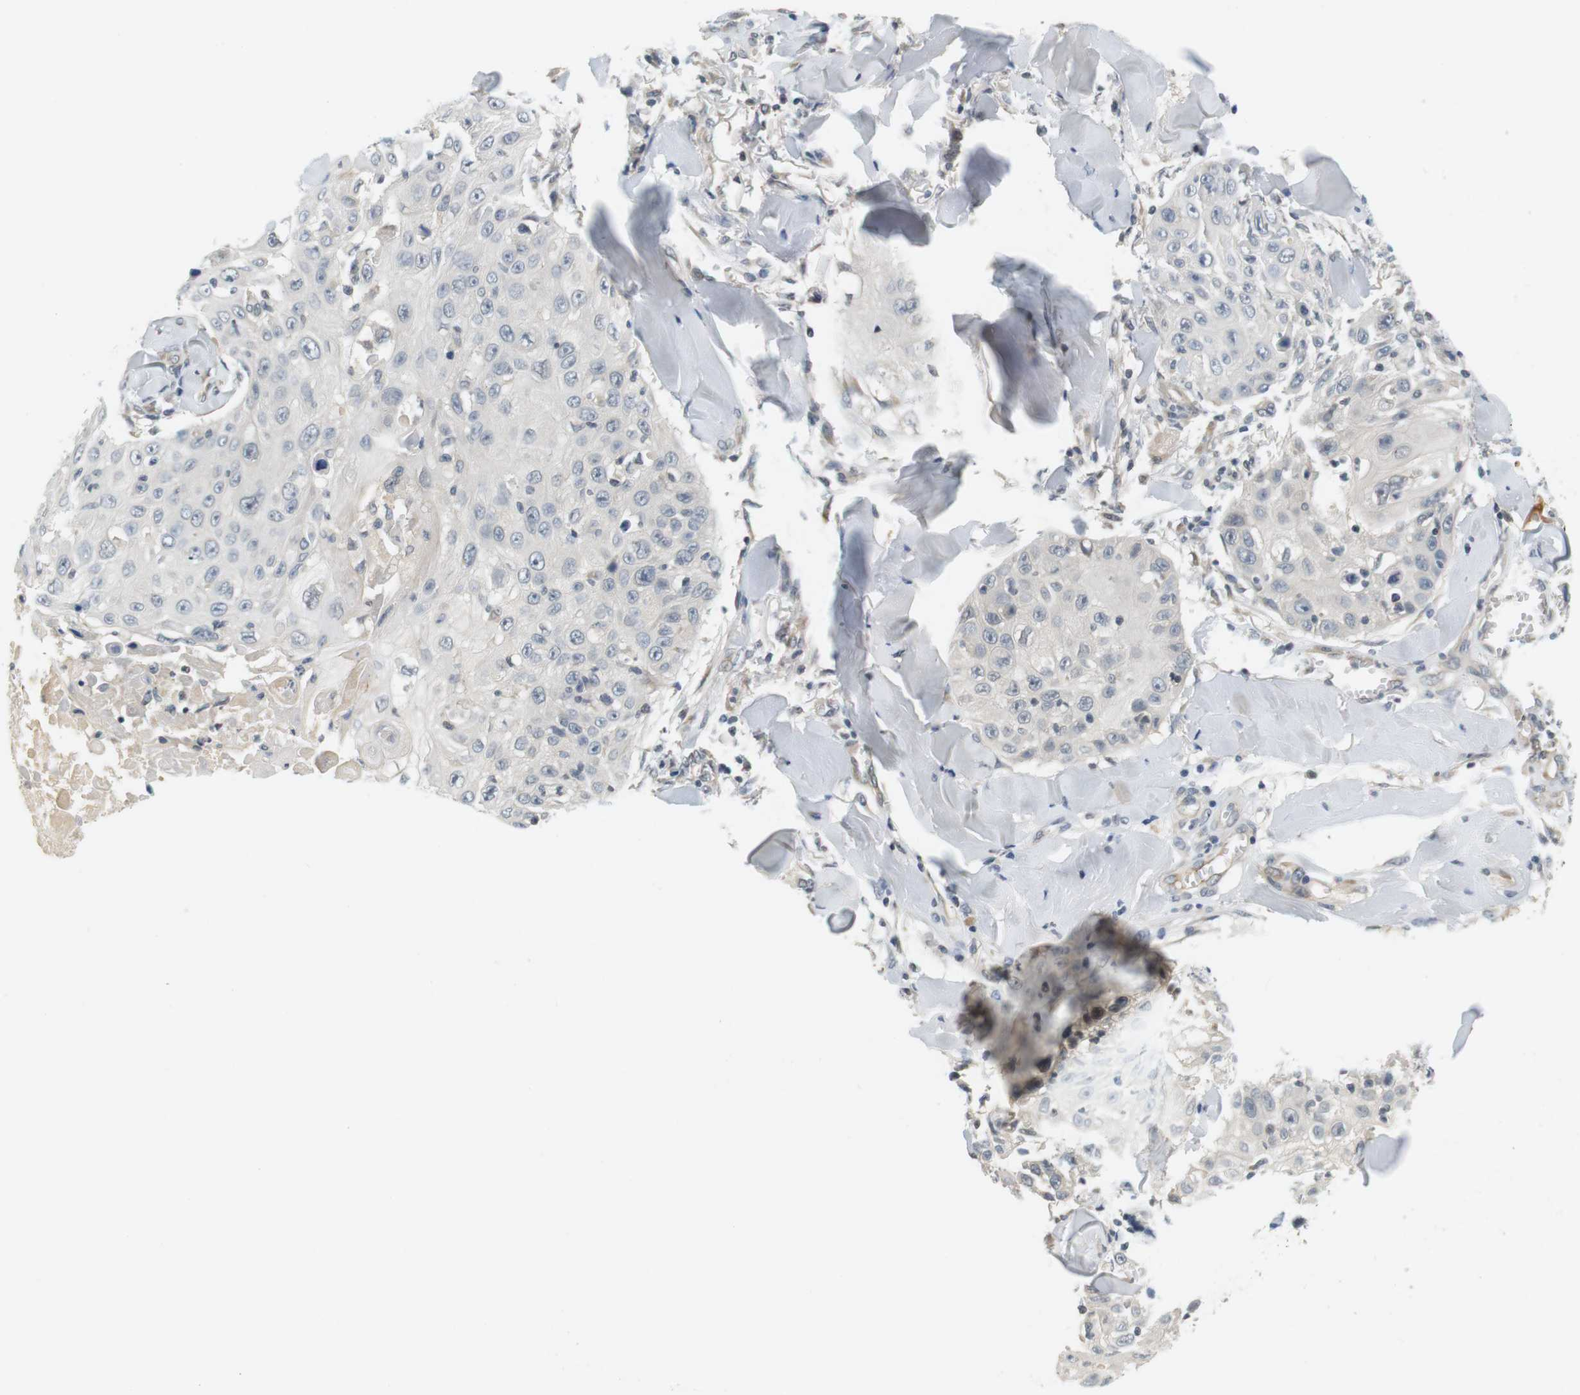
{"staining": {"intensity": "negative", "quantity": "none", "location": "none"}, "tissue": "skin cancer", "cell_type": "Tumor cells", "image_type": "cancer", "snomed": [{"axis": "morphology", "description": "Squamous cell carcinoma, NOS"}, {"axis": "topography", "description": "Skin"}], "caption": "Skin squamous cell carcinoma was stained to show a protein in brown. There is no significant positivity in tumor cells.", "gene": "WNT7A", "patient": {"sex": "male", "age": 86}}